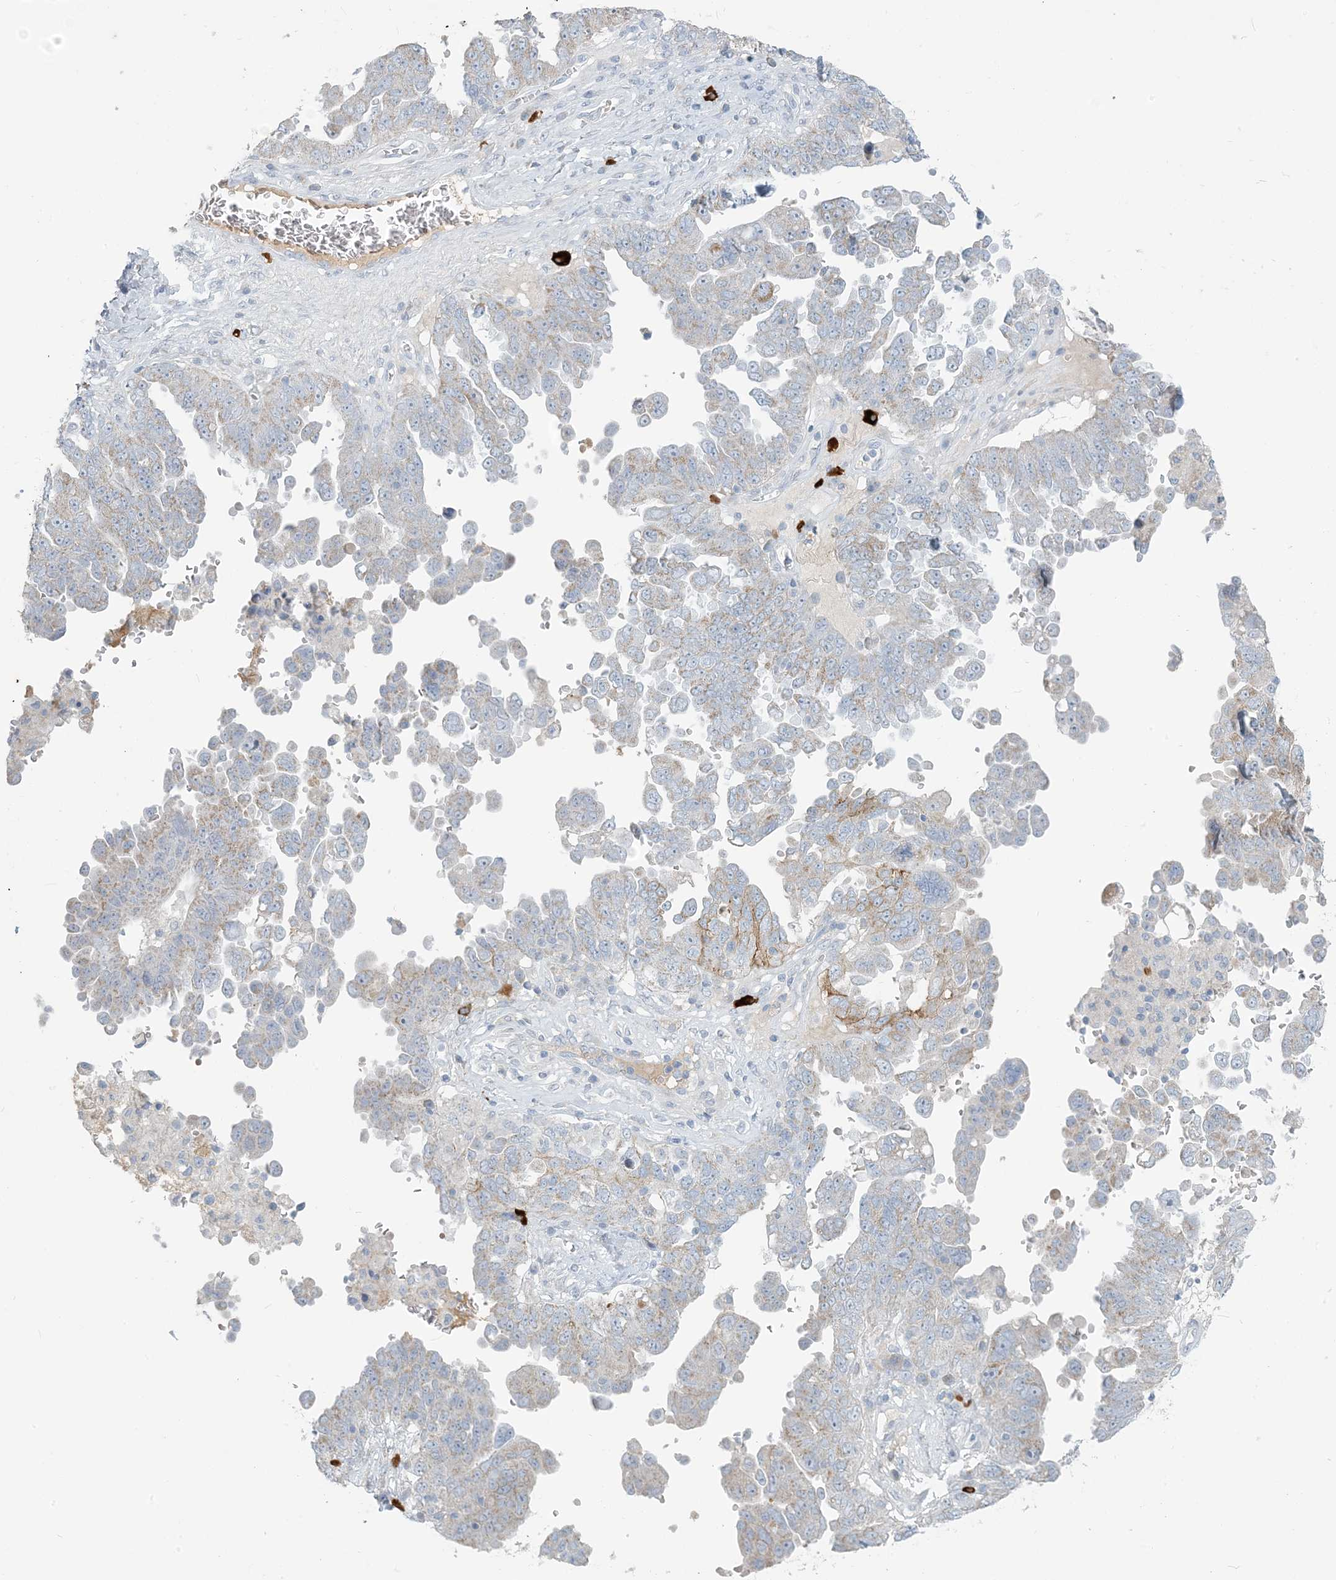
{"staining": {"intensity": "weak", "quantity": "<25%", "location": "cytoplasmic/membranous"}, "tissue": "ovarian cancer", "cell_type": "Tumor cells", "image_type": "cancer", "snomed": [{"axis": "morphology", "description": "Carcinoma, endometroid"}, {"axis": "topography", "description": "Ovary"}], "caption": "DAB (3,3'-diaminobenzidine) immunohistochemical staining of ovarian endometroid carcinoma shows no significant positivity in tumor cells.", "gene": "SCML1", "patient": {"sex": "female", "age": 62}}